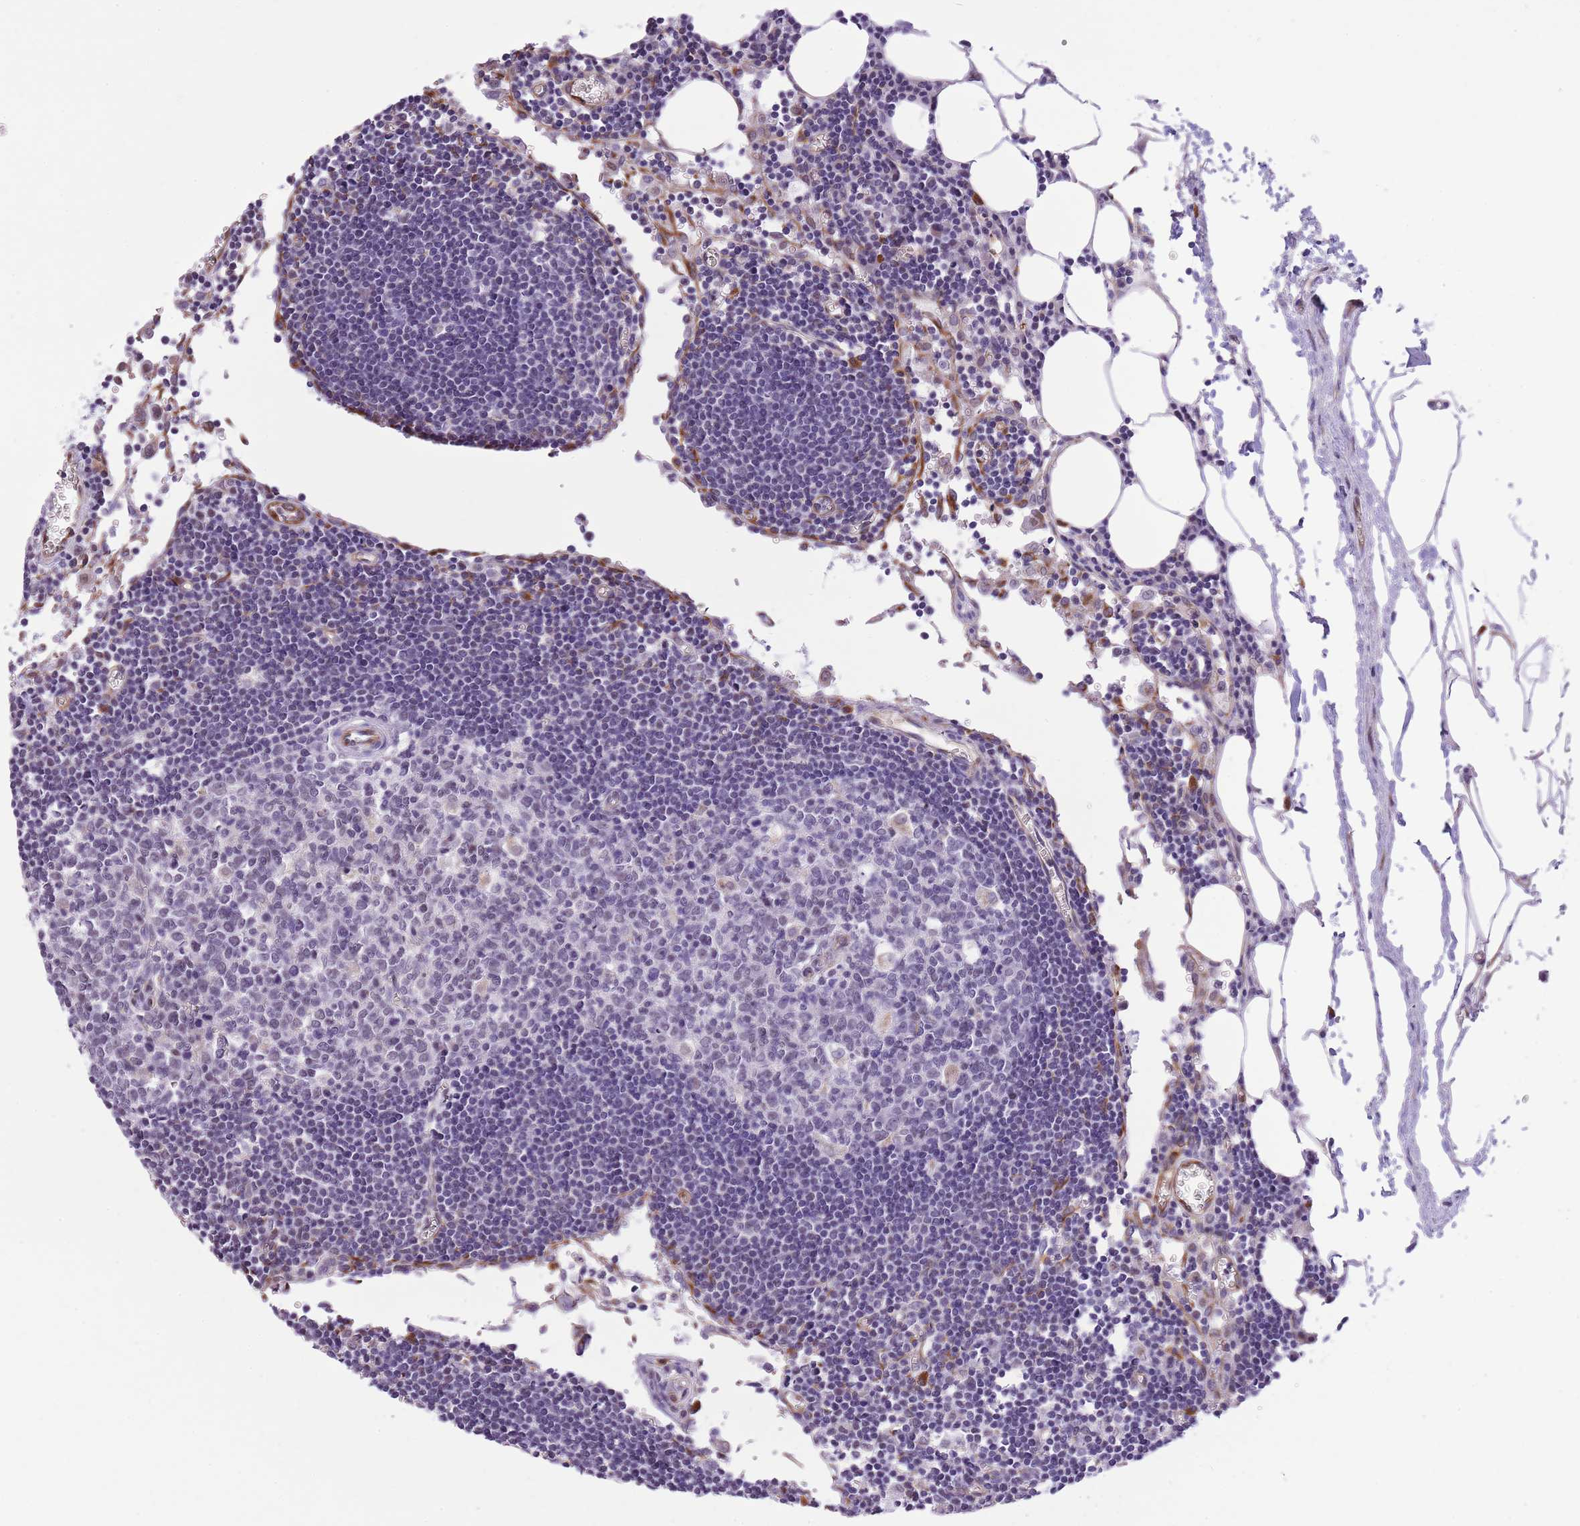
{"staining": {"intensity": "negative", "quantity": "none", "location": "none"}, "tissue": "lymph node", "cell_type": "Germinal center cells", "image_type": "normal", "snomed": [{"axis": "morphology", "description": "Normal tissue, NOS"}, {"axis": "topography", "description": "Lymph node"}], "caption": "The IHC histopathology image has no significant positivity in germinal center cells of lymph node. (DAB immunohistochemistry visualized using brightfield microscopy, high magnification).", "gene": "MEIOSIN", "patient": {"sex": "male", "age": 62}}